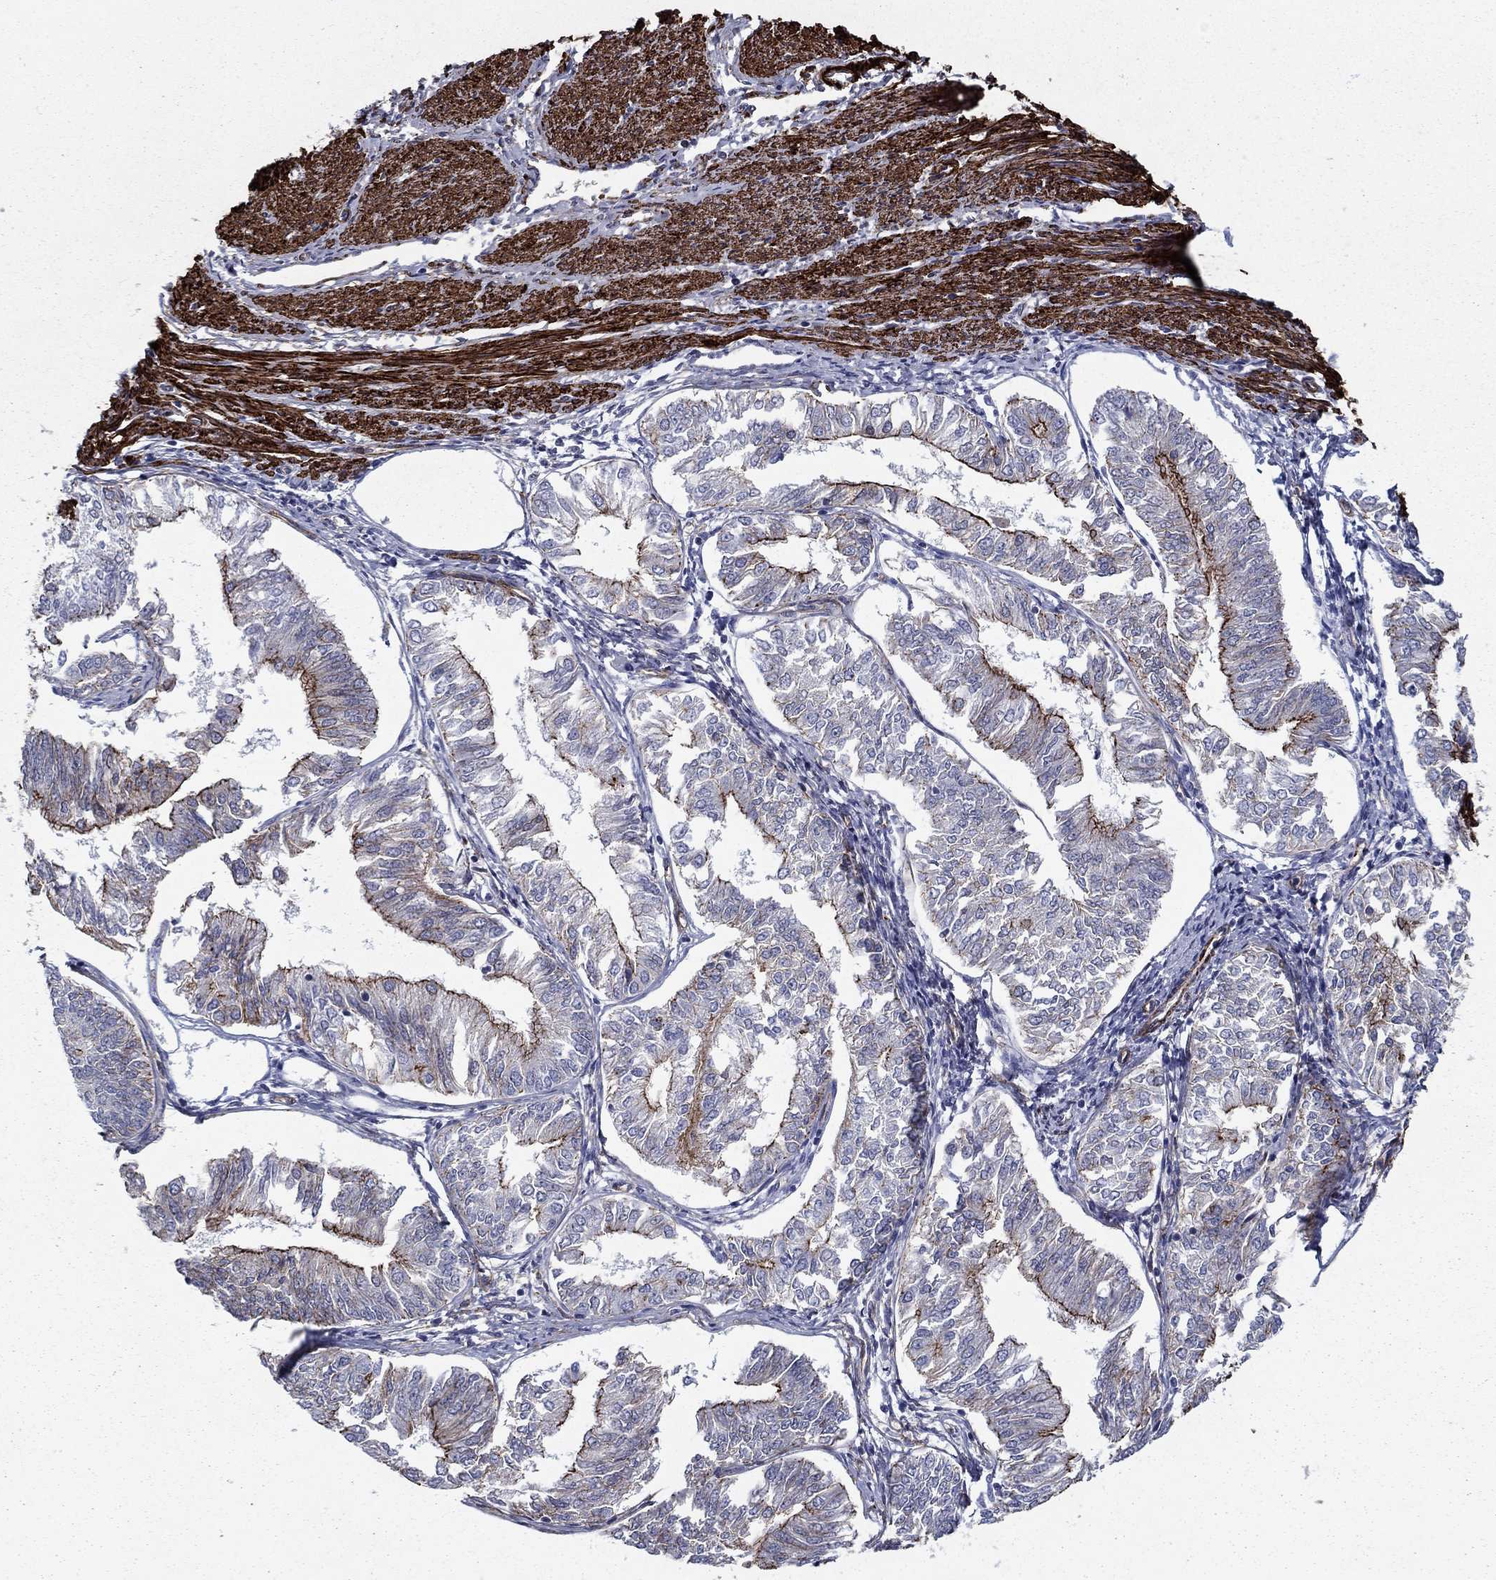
{"staining": {"intensity": "strong", "quantity": "<25%", "location": "cytoplasmic/membranous"}, "tissue": "endometrial cancer", "cell_type": "Tumor cells", "image_type": "cancer", "snomed": [{"axis": "morphology", "description": "Adenocarcinoma, NOS"}, {"axis": "topography", "description": "Endometrium"}], "caption": "About <25% of tumor cells in human endometrial cancer demonstrate strong cytoplasmic/membranous protein staining as visualized by brown immunohistochemical staining.", "gene": "KRBA1", "patient": {"sex": "female", "age": 58}}